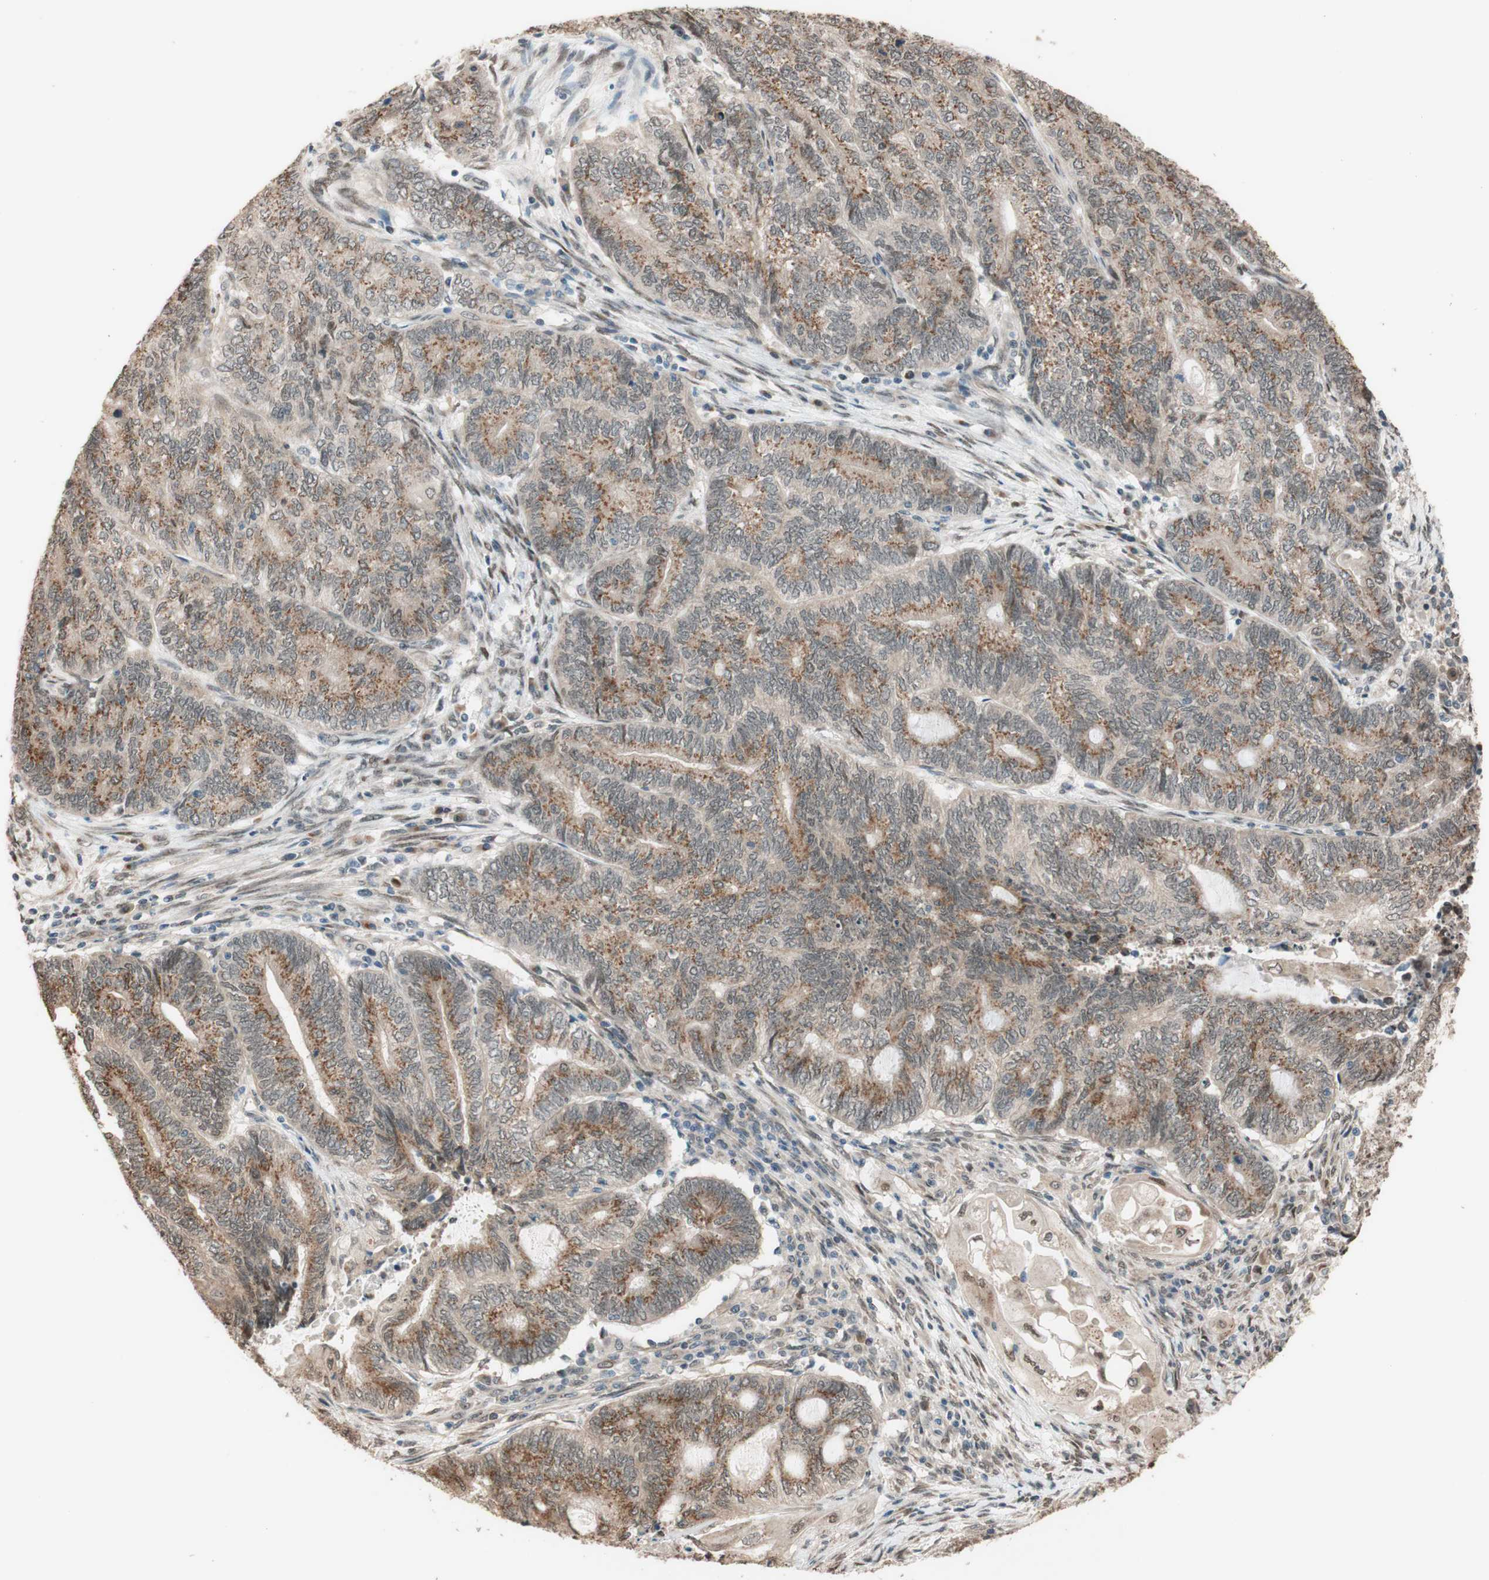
{"staining": {"intensity": "moderate", "quantity": ">75%", "location": "cytoplasmic/membranous"}, "tissue": "endometrial cancer", "cell_type": "Tumor cells", "image_type": "cancer", "snomed": [{"axis": "morphology", "description": "Adenocarcinoma, NOS"}, {"axis": "topography", "description": "Uterus"}, {"axis": "topography", "description": "Endometrium"}], "caption": "This micrograph shows immunohistochemistry (IHC) staining of endometrial adenocarcinoma, with medium moderate cytoplasmic/membranous expression in about >75% of tumor cells.", "gene": "CCNC", "patient": {"sex": "female", "age": 70}}